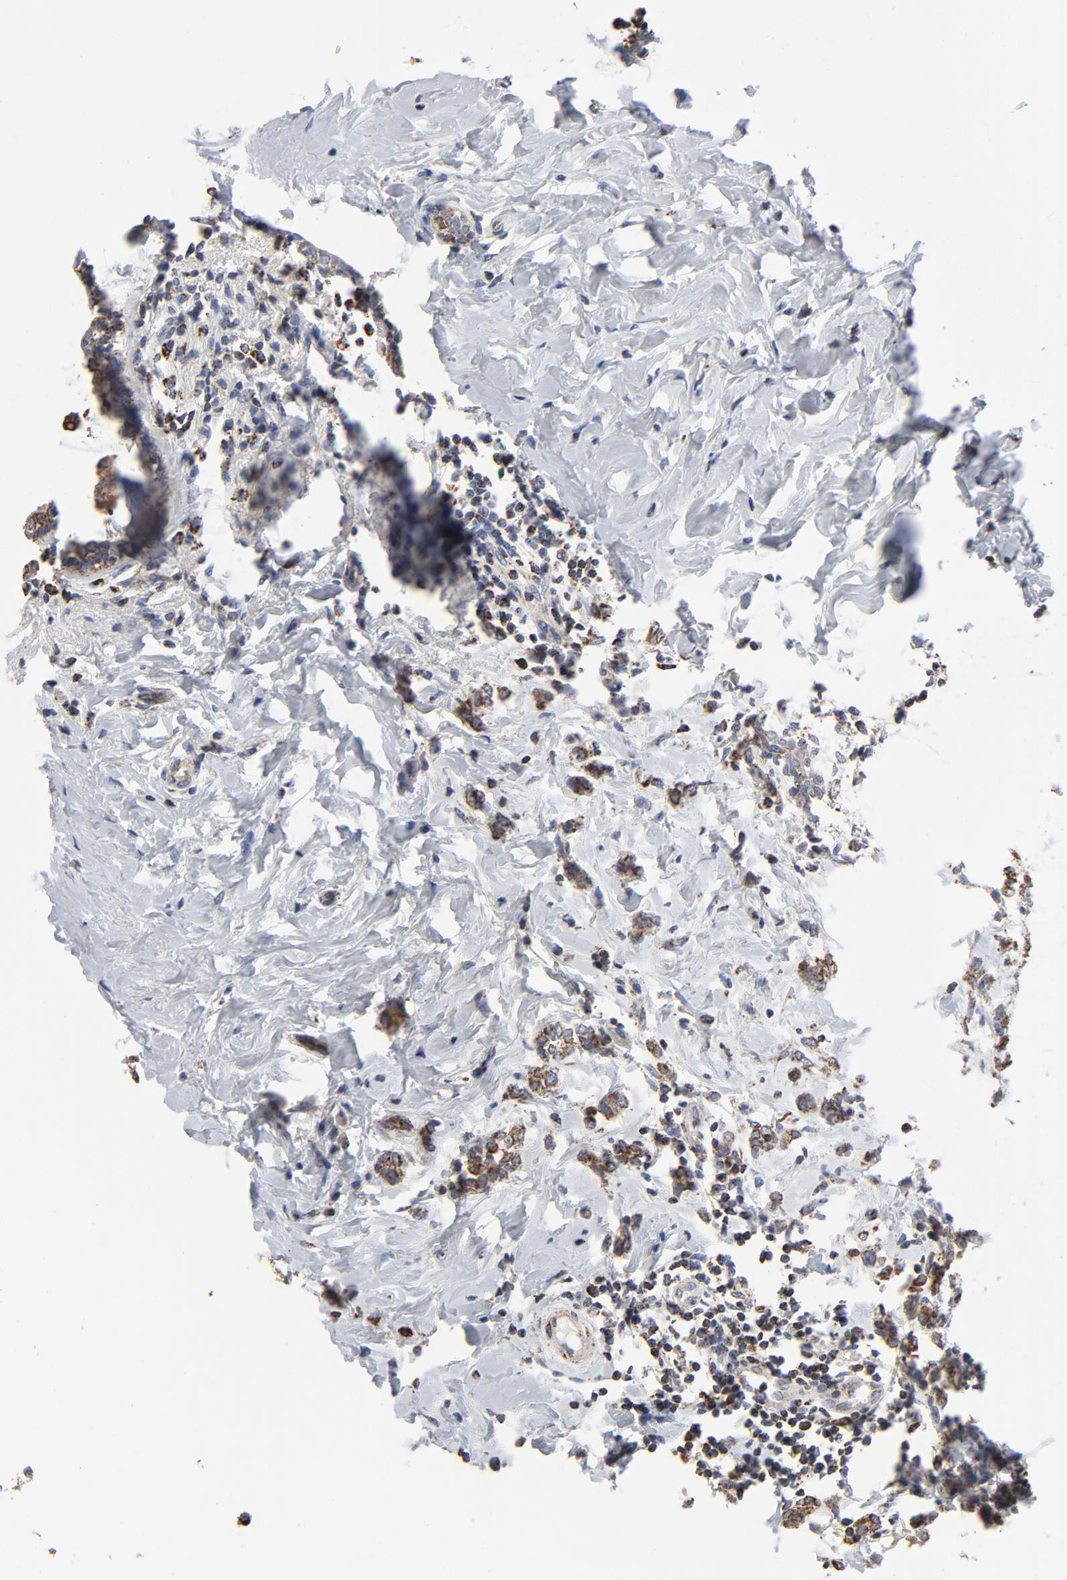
{"staining": {"intensity": "moderate", "quantity": ">75%", "location": "cytoplasmic/membranous"}, "tissue": "breast cancer", "cell_type": "Tumor cells", "image_type": "cancer", "snomed": [{"axis": "morphology", "description": "Normal tissue, NOS"}, {"axis": "morphology", "description": "Lobular carcinoma"}, {"axis": "topography", "description": "Breast"}], "caption": "A high-resolution image shows immunohistochemistry staining of breast lobular carcinoma, which shows moderate cytoplasmic/membranous expression in approximately >75% of tumor cells.", "gene": "NDUFV2", "patient": {"sex": "female", "age": 47}}